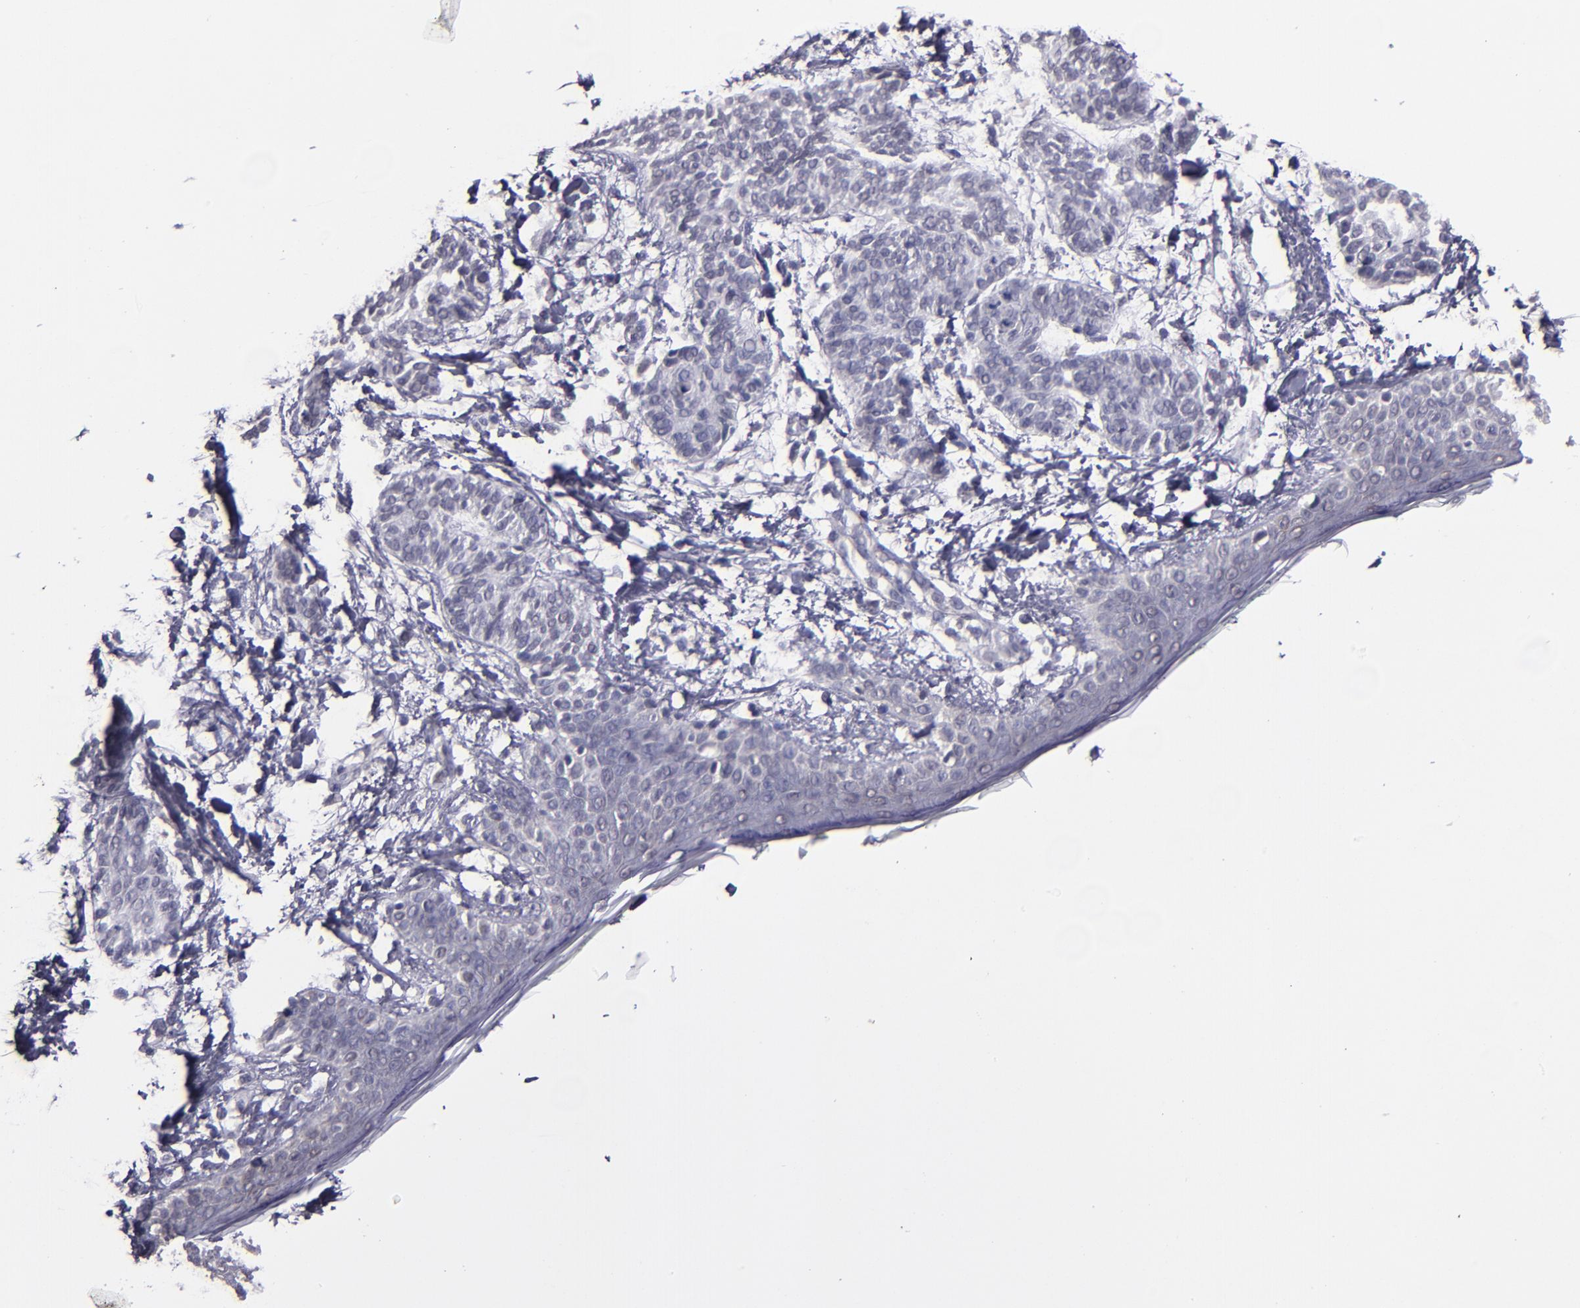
{"staining": {"intensity": "negative", "quantity": "none", "location": "none"}, "tissue": "skin cancer", "cell_type": "Tumor cells", "image_type": "cancer", "snomed": [{"axis": "morphology", "description": "Normal tissue, NOS"}, {"axis": "morphology", "description": "Basal cell carcinoma"}, {"axis": "topography", "description": "Skin"}], "caption": "DAB (3,3'-diaminobenzidine) immunohistochemical staining of human skin basal cell carcinoma exhibits no significant expression in tumor cells.", "gene": "CEBPE", "patient": {"sex": "male", "age": 63}}